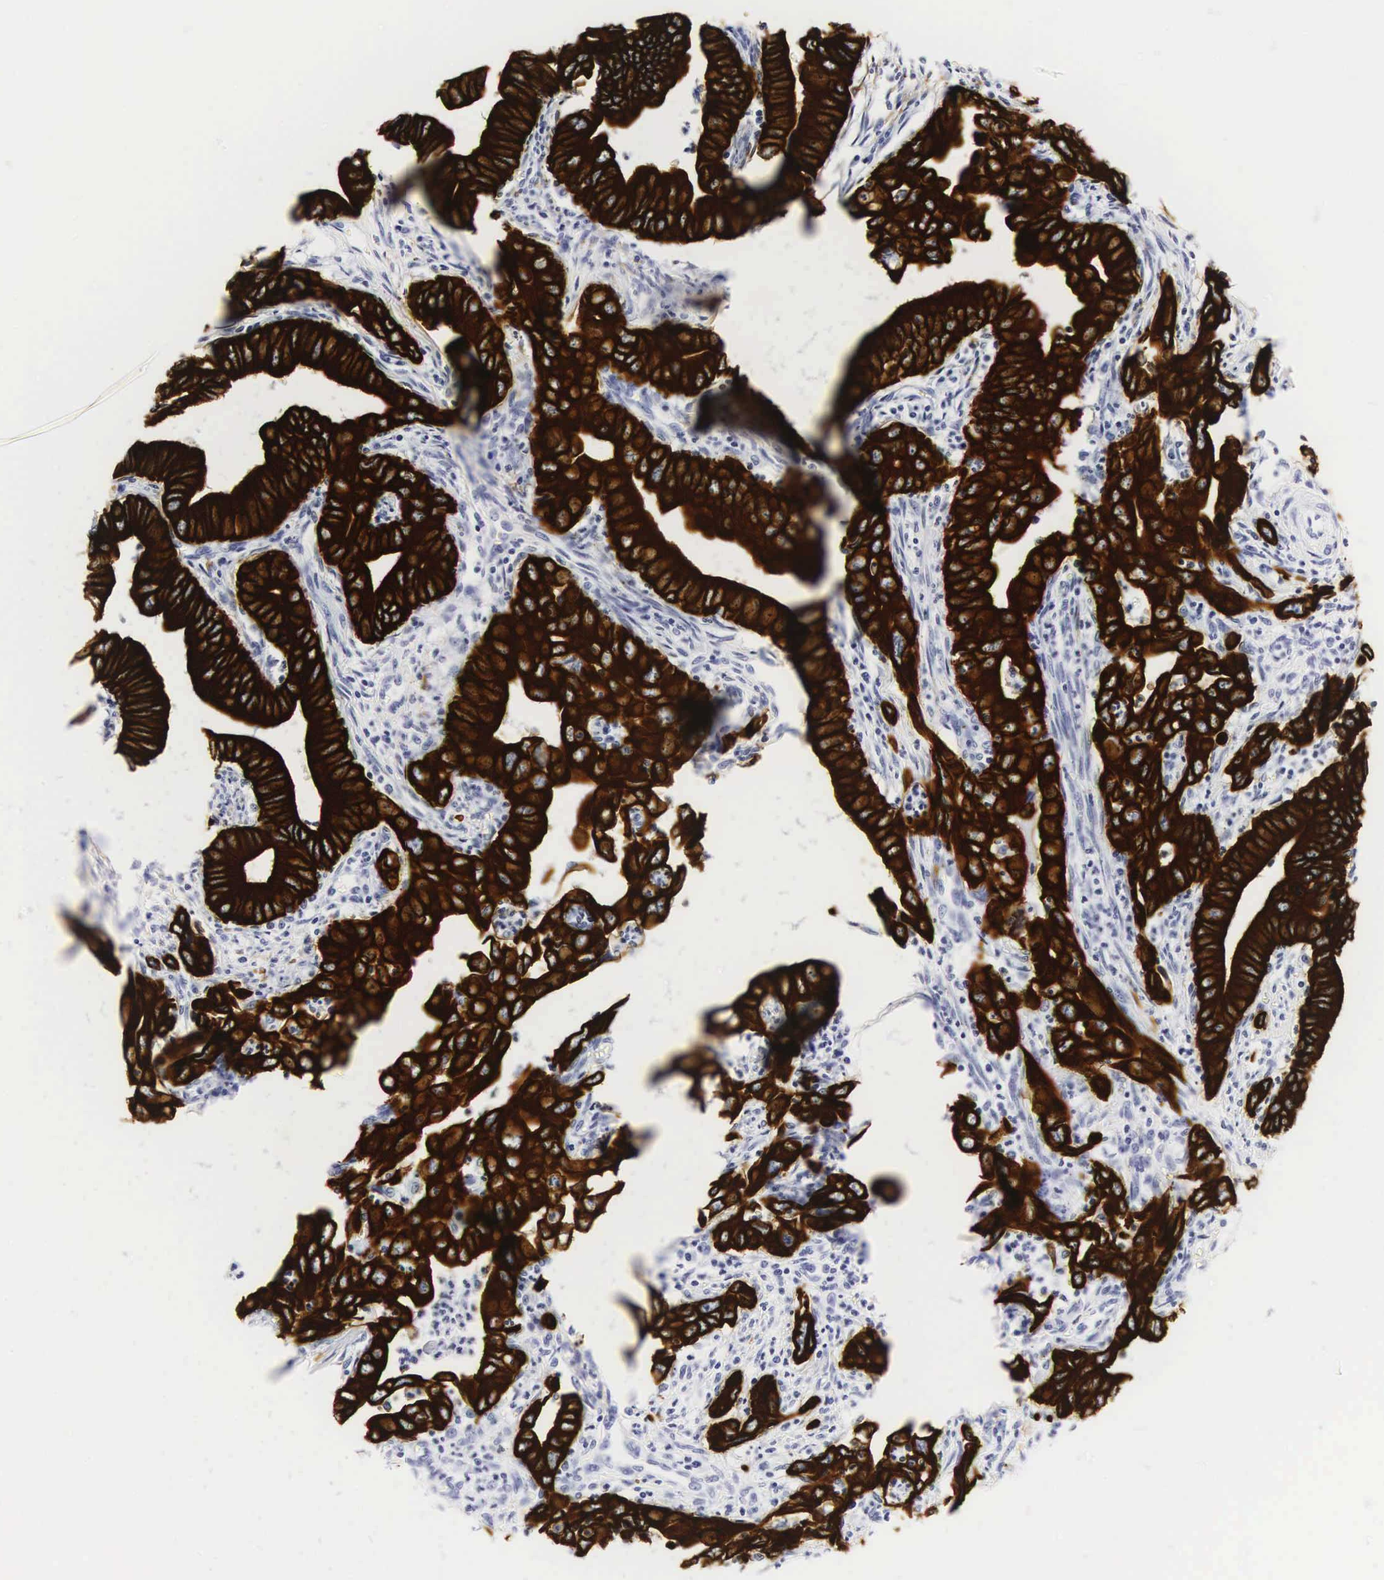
{"staining": {"intensity": "strong", "quantity": ">75%", "location": "cytoplasmic/membranous"}, "tissue": "cervical cancer", "cell_type": "Tumor cells", "image_type": "cancer", "snomed": [{"axis": "morphology", "description": "Normal tissue, NOS"}, {"axis": "morphology", "description": "Adenocarcinoma, NOS"}, {"axis": "topography", "description": "Cervix"}], "caption": "IHC of human adenocarcinoma (cervical) demonstrates high levels of strong cytoplasmic/membranous positivity in approximately >75% of tumor cells. The protein is stained brown, and the nuclei are stained in blue (DAB (3,3'-diaminobenzidine) IHC with brightfield microscopy, high magnification).", "gene": "KRT18", "patient": {"sex": "female", "age": 34}}